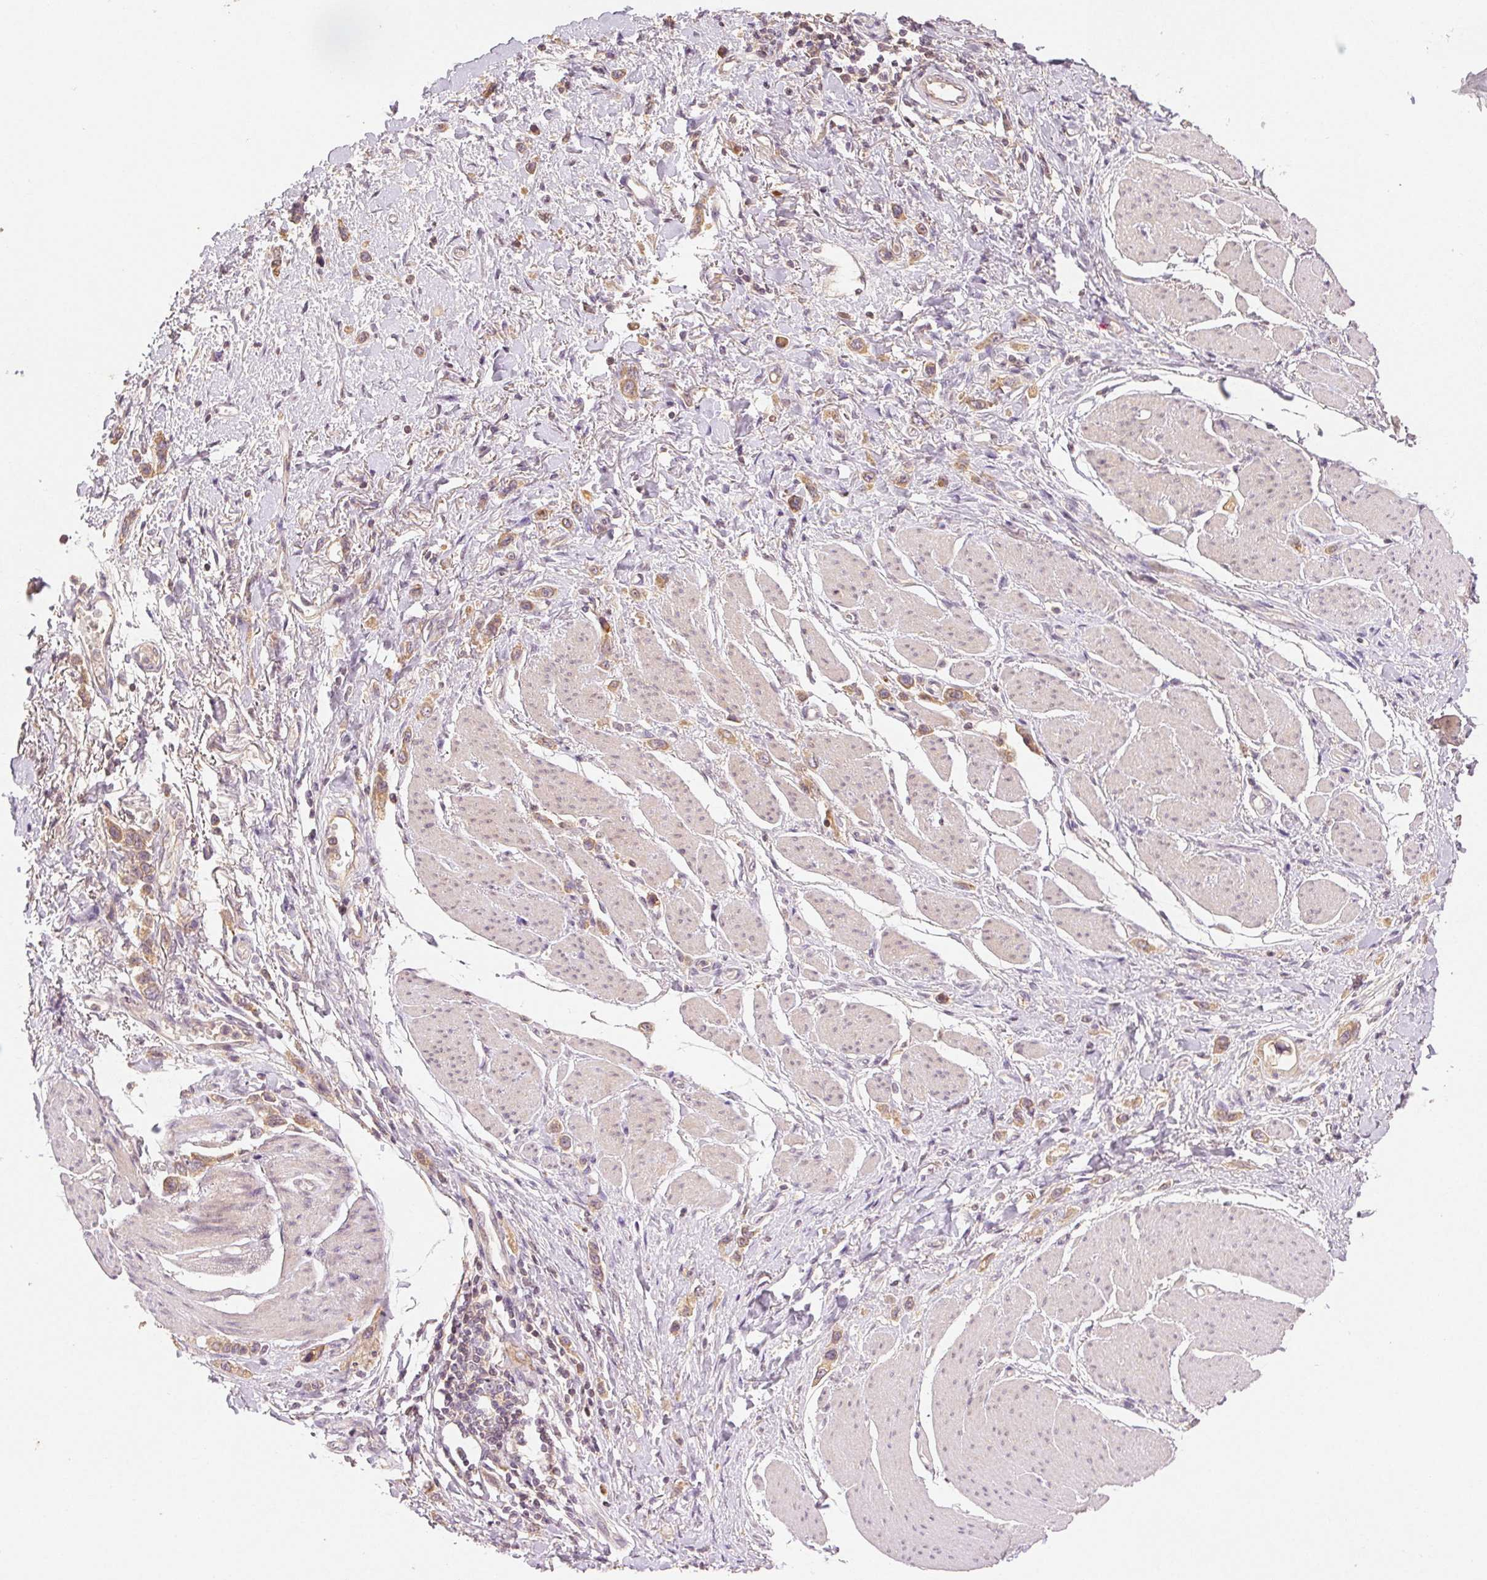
{"staining": {"intensity": "weak", "quantity": ">75%", "location": "cytoplasmic/membranous"}, "tissue": "stomach cancer", "cell_type": "Tumor cells", "image_type": "cancer", "snomed": [{"axis": "morphology", "description": "Adenocarcinoma, NOS"}, {"axis": "topography", "description": "Stomach"}], "caption": "Weak cytoplasmic/membranous positivity is identified in about >75% of tumor cells in adenocarcinoma (stomach).", "gene": "YIF1B", "patient": {"sex": "female", "age": 65}}